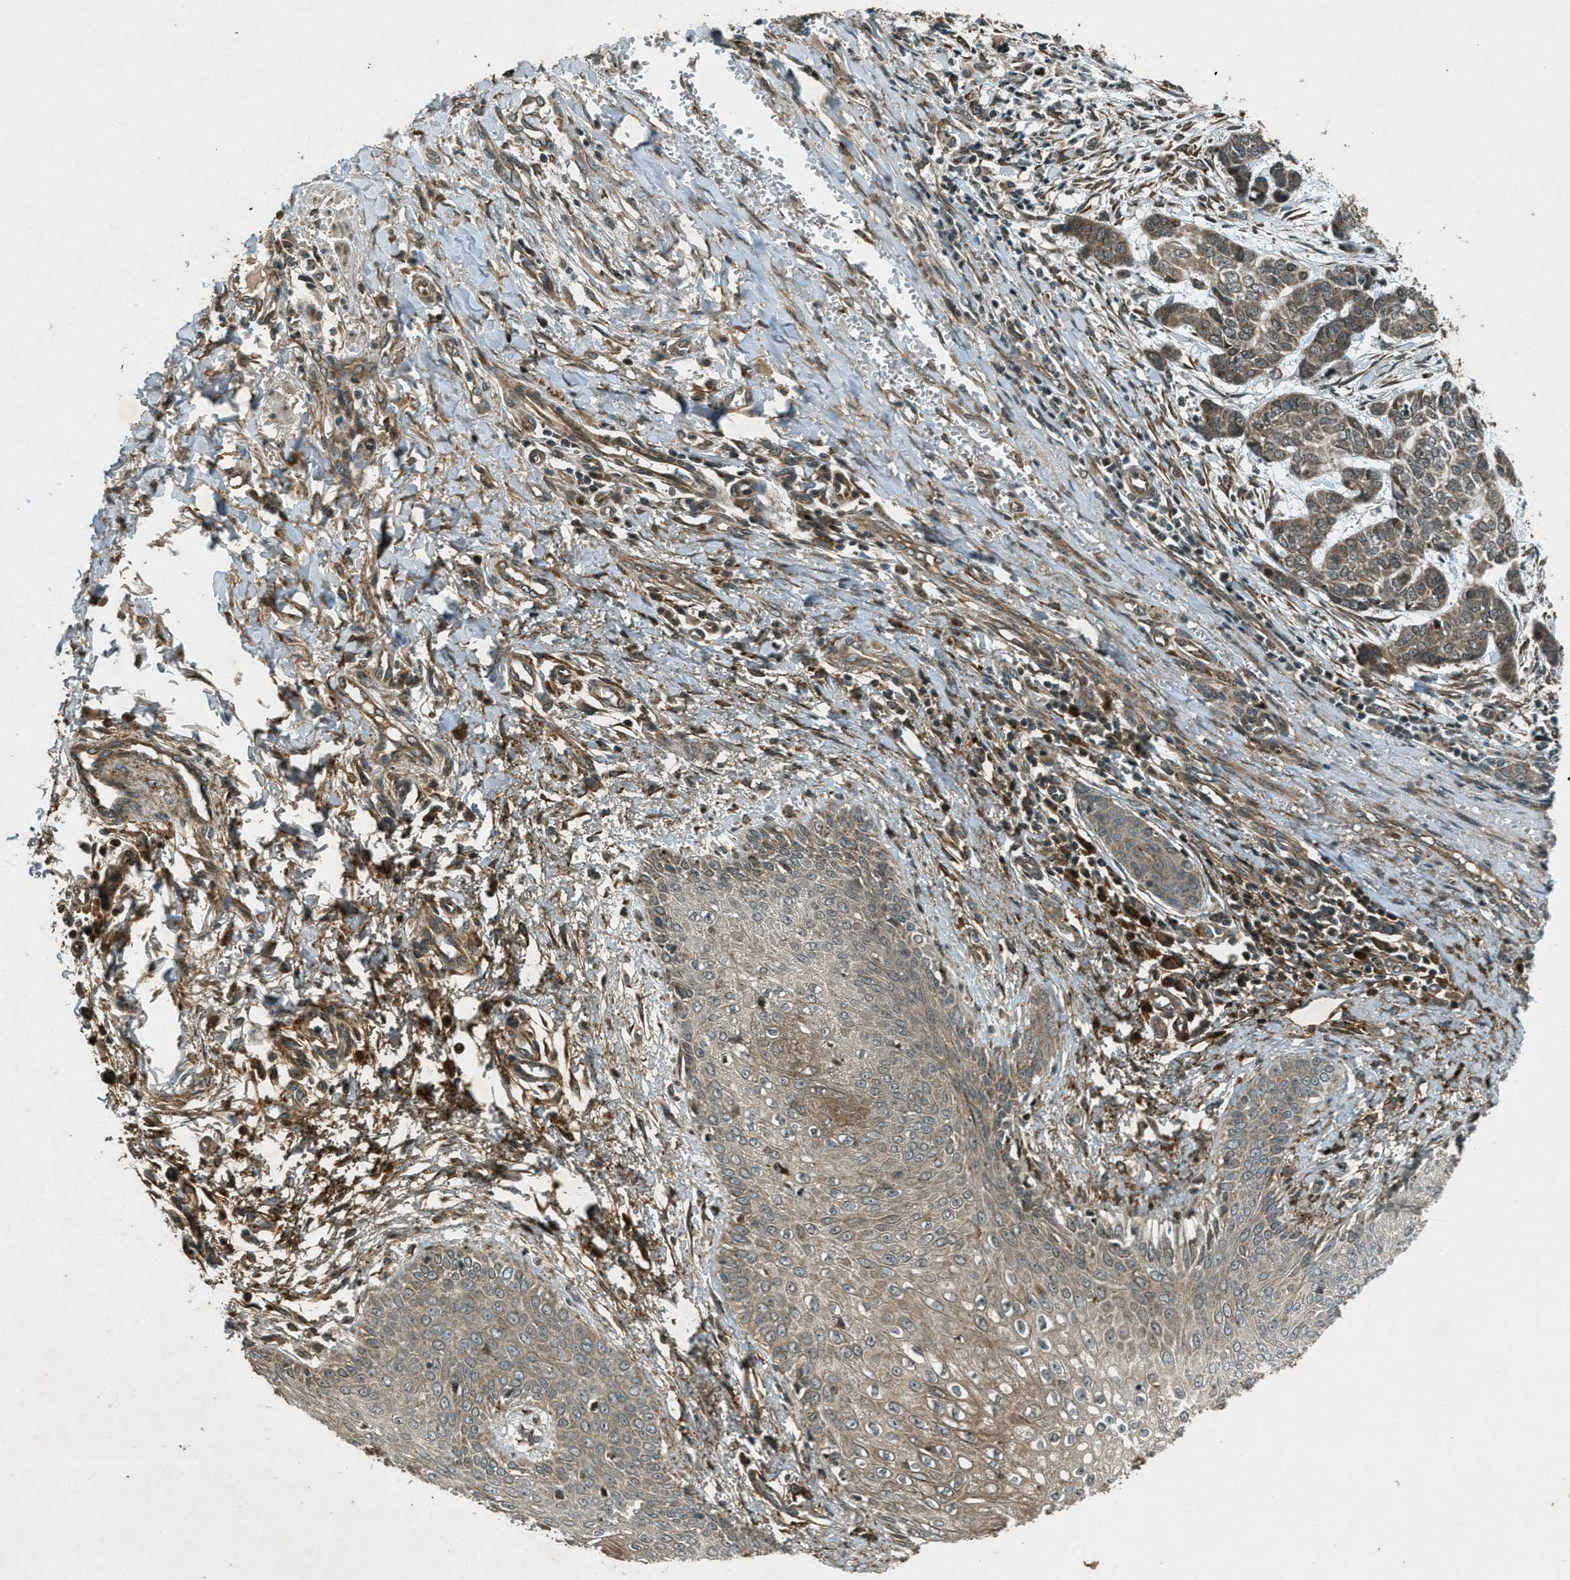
{"staining": {"intensity": "weak", "quantity": ">75%", "location": "cytoplasmic/membranous"}, "tissue": "skin cancer", "cell_type": "Tumor cells", "image_type": "cancer", "snomed": [{"axis": "morphology", "description": "Basal cell carcinoma"}, {"axis": "topography", "description": "Skin"}], "caption": "Basal cell carcinoma (skin) stained for a protein (brown) demonstrates weak cytoplasmic/membranous positive expression in approximately >75% of tumor cells.", "gene": "EIF2AK3", "patient": {"sex": "female", "age": 64}}